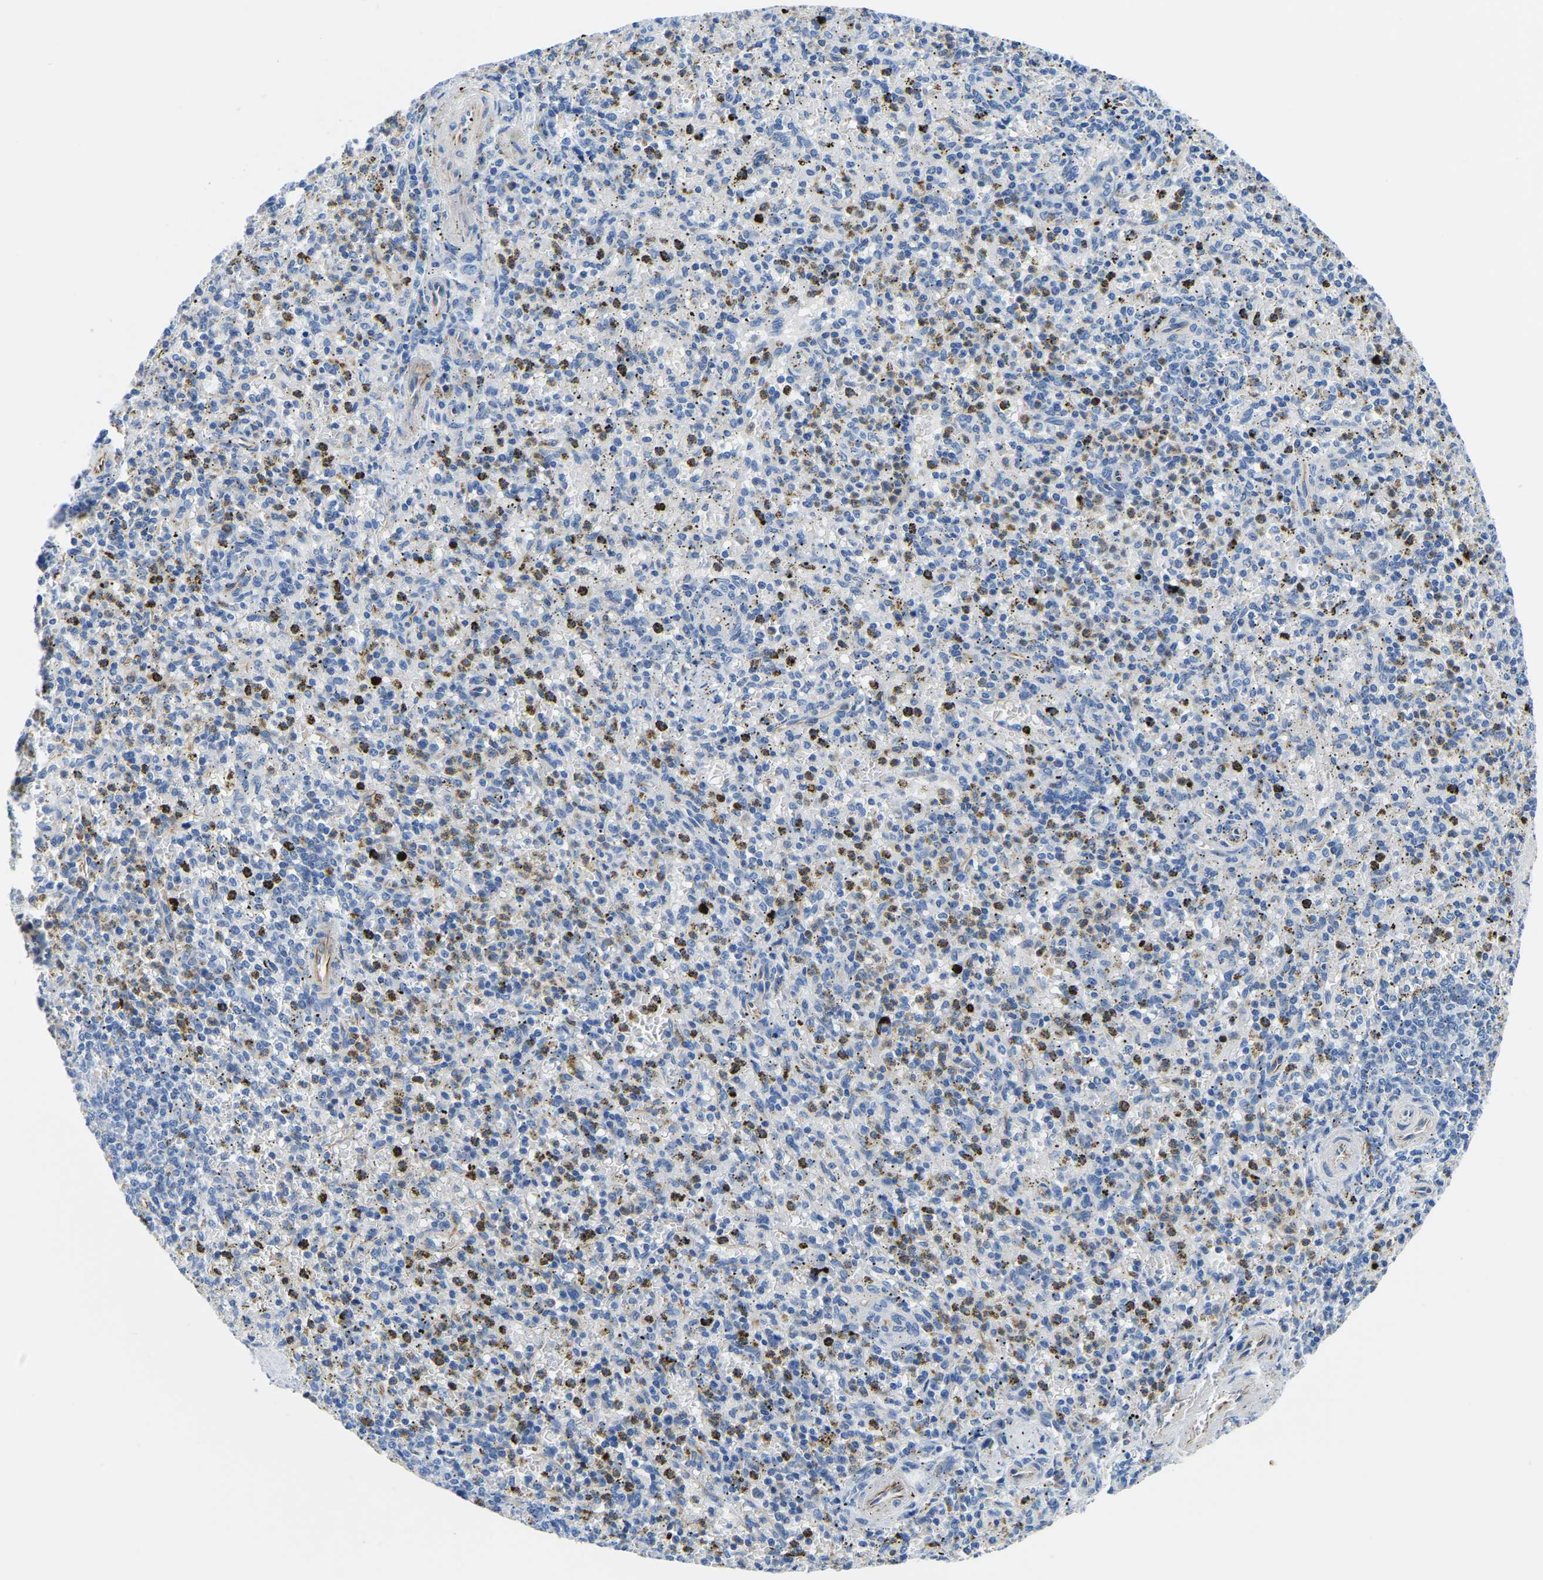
{"staining": {"intensity": "moderate", "quantity": "<25%", "location": "cytoplasmic/membranous"}, "tissue": "spleen", "cell_type": "Cells in red pulp", "image_type": "normal", "snomed": [{"axis": "morphology", "description": "Normal tissue, NOS"}, {"axis": "topography", "description": "Spleen"}], "caption": "Protein expression analysis of unremarkable human spleen reveals moderate cytoplasmic/membranous staining in about <25% of cells in red pulp.", "gene": "MS4A3", "patient": {"sex": "male", "age": 72}}